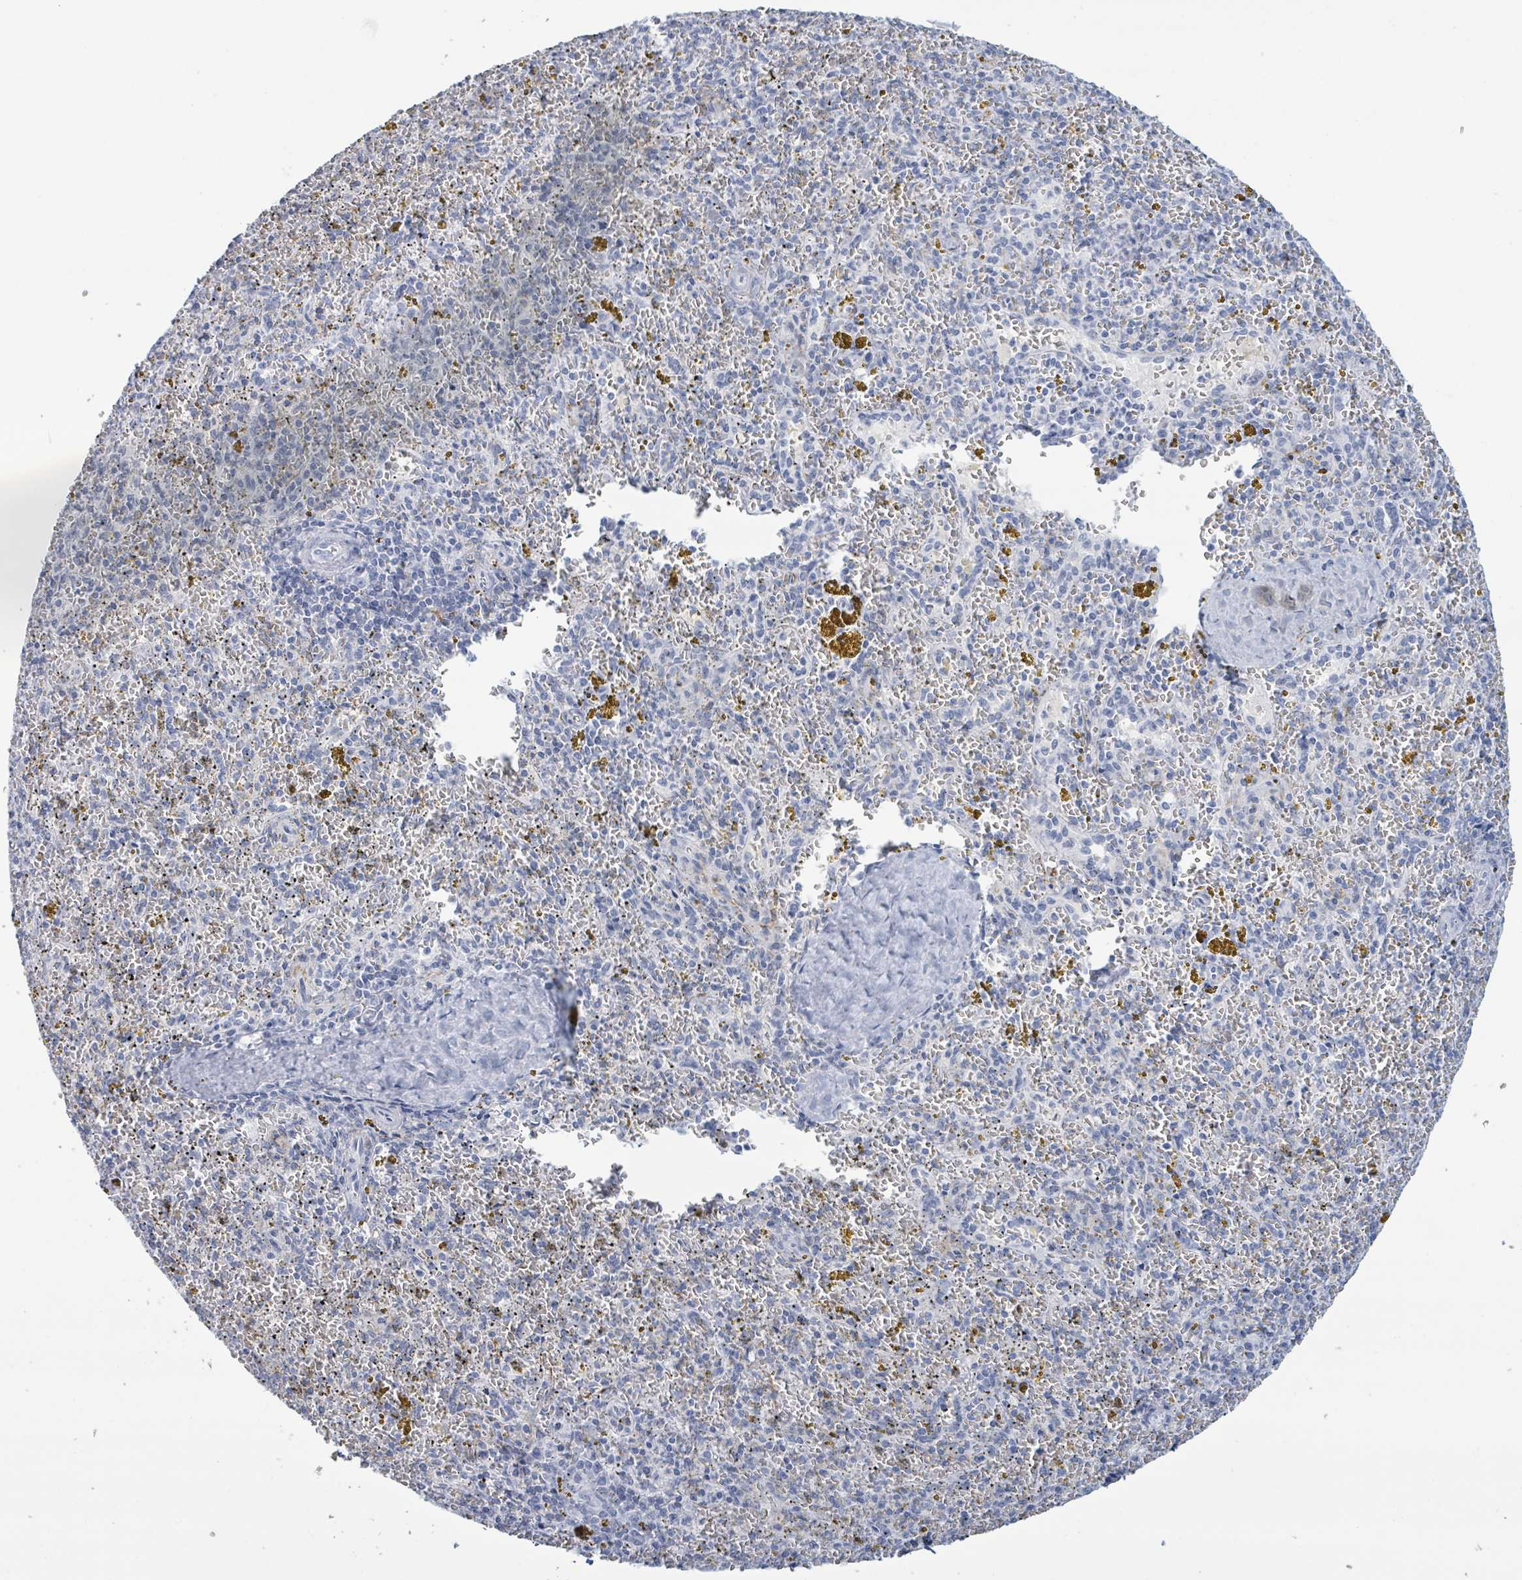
{"staining": {"intensity": "negative", "quantity": "none", "location": "none"}, "tissue": "spleen", "cell_type": "Cells in red pulp", "image_type": "normal", "snomed": [{"axis": "morphology", "description": "Normal tissue, NOS"}, {"axis": "topography", "description": "Spleen"}], "caption": "High power microscopy image of an immunohistochemistry histopathology image of benign spleen, revealing no significant expression in cells in red pulp. (Immunohistochemistry (ihc), brightfield microscopy, high magnification).", "gene": "KRT8", "patient": {"sex": "male", "age": 57}}